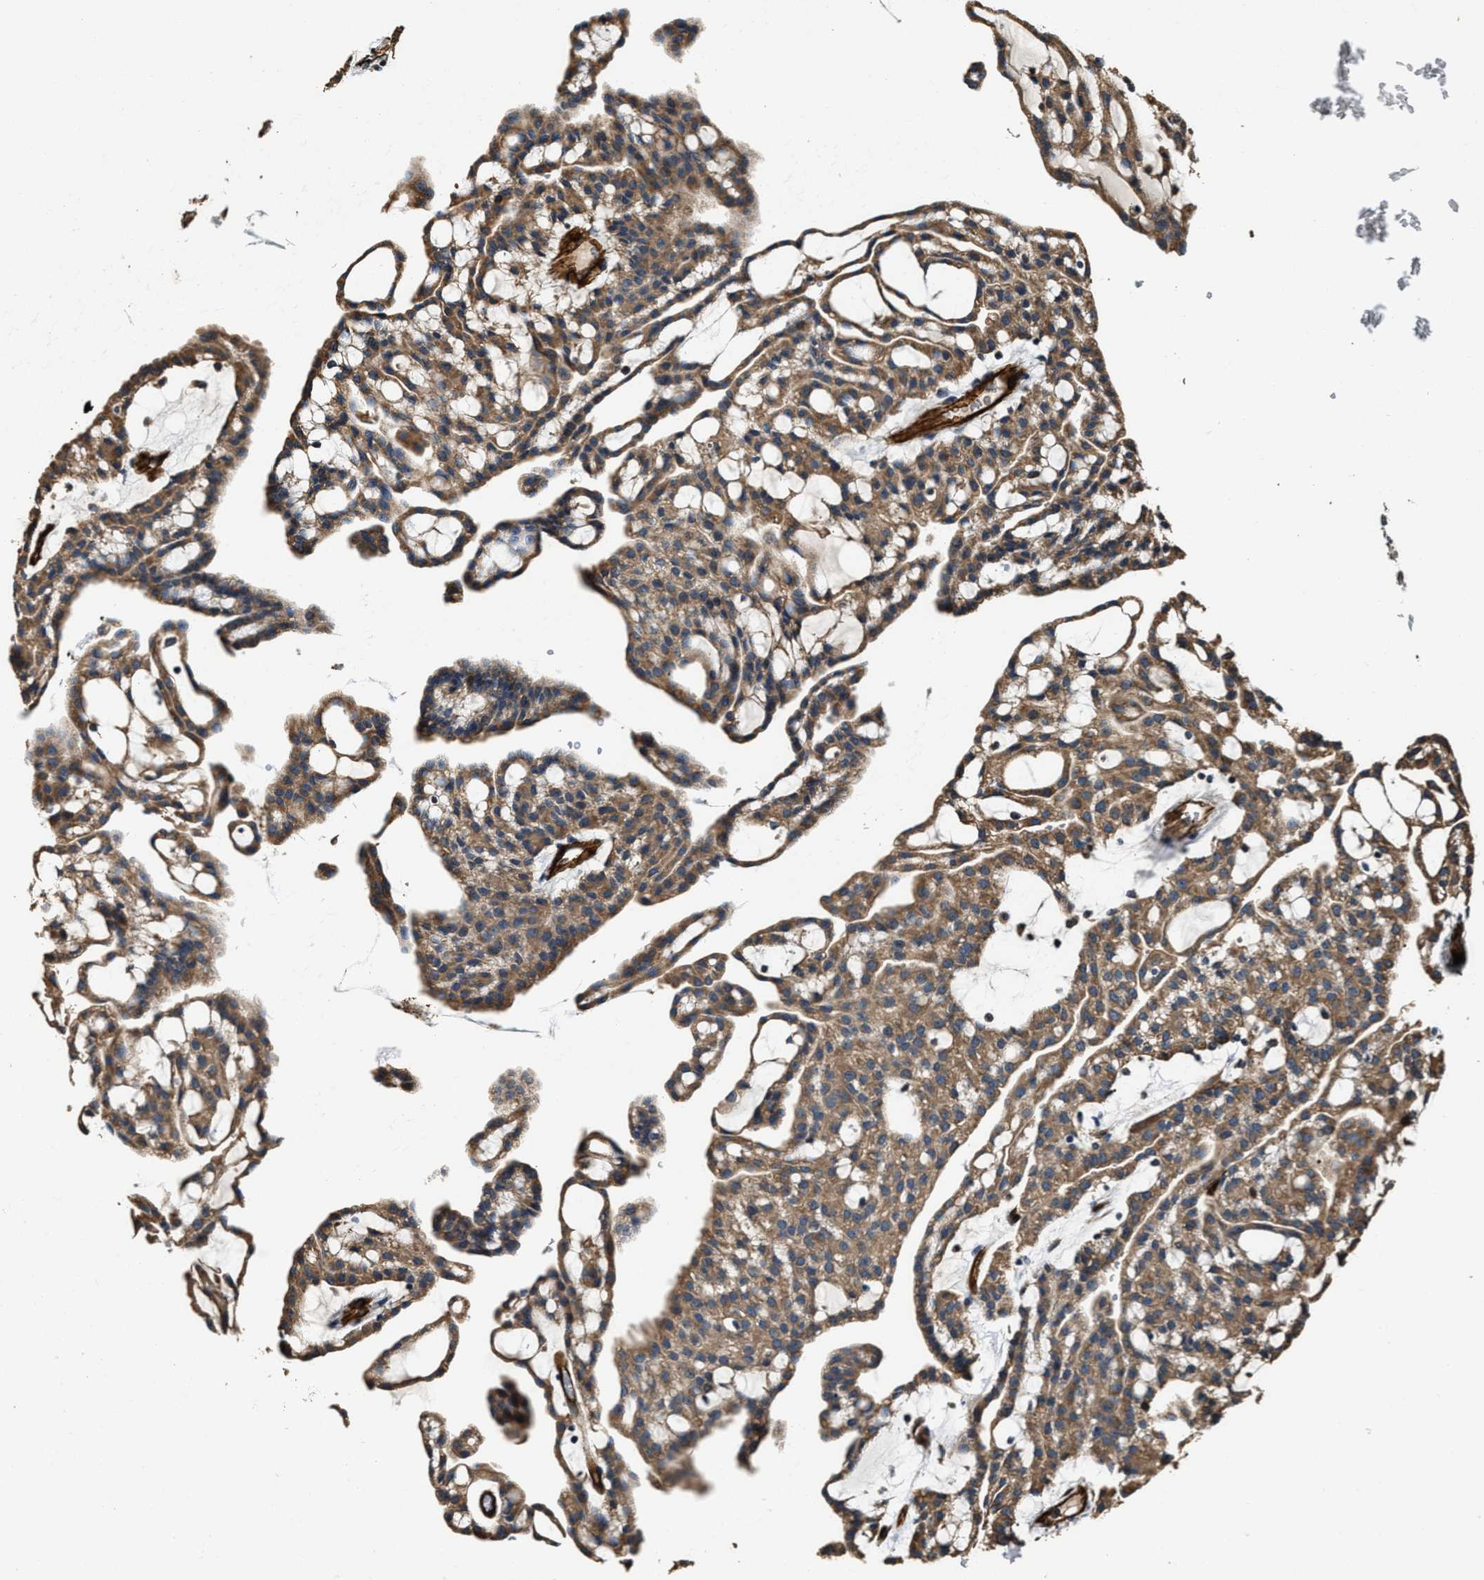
{"staining": {"intensity": "moderate", "quantity": ">75%", "location": "cytoplasmic/membranous"}, "tissue": "renal cancer", "cell_type": "Tumor cells", "image_type": "cancer", "snomed": [{"axis": "morphology", "description": "Adenocarcinoma, NOS"}, {"axis": "topography", "description": "Kidney"}], "caption": "This histopathology image displays IHC staining of human renal cancer (adenocarcinoma), with medium moderate cytoplasmic/membranous positivity in about >75% of tumor cells.", "gene": "GFRA3", "patient": {"sex": "male", "age": 63}}